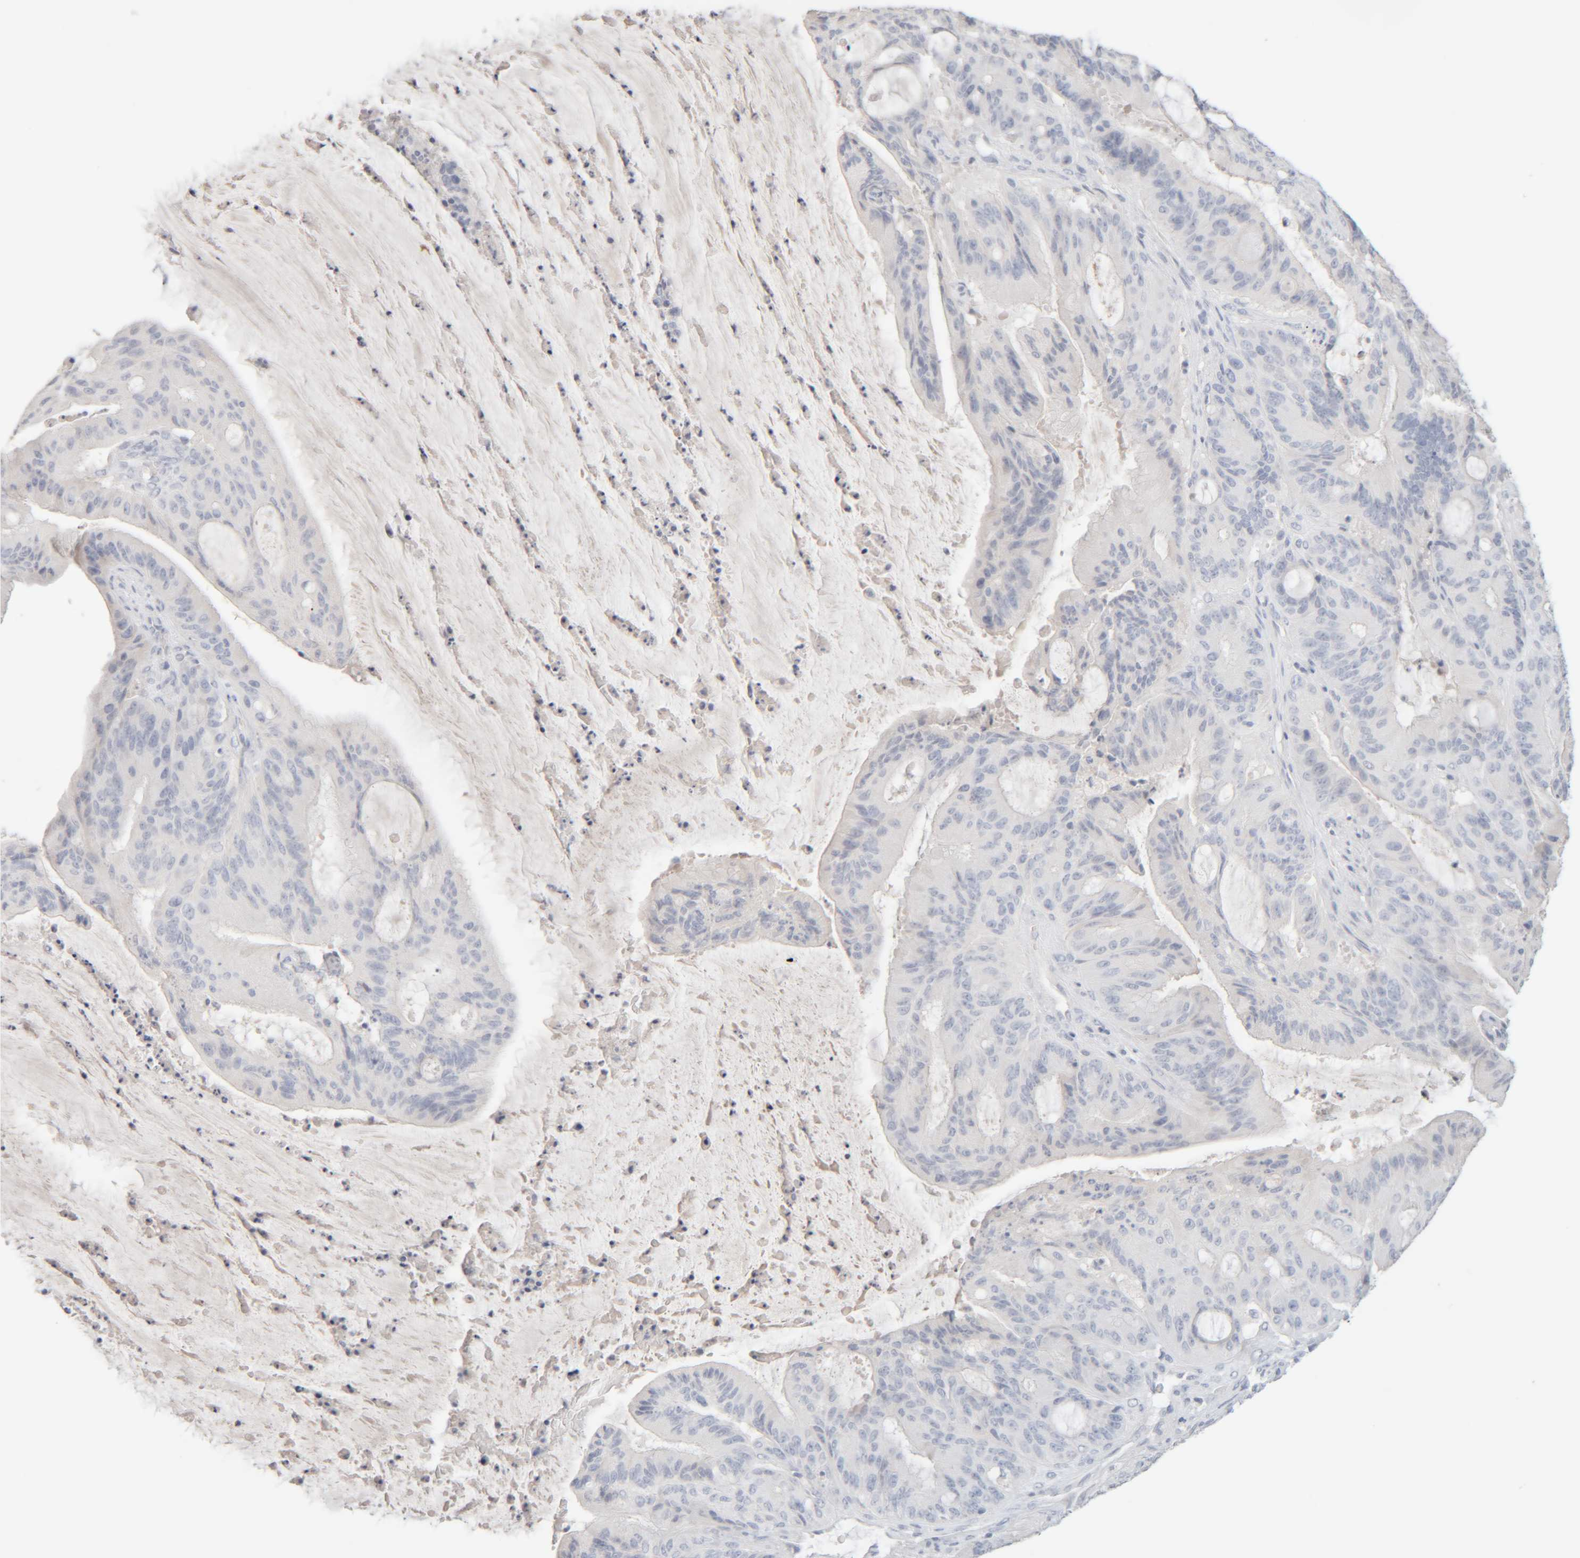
{"staining": {"intensity": "negative", "quantity": "none", "location": "none"}, "tissue": "liver cancer", "cell_type": "Tumor cells", "image_type": "cancer", "snomed": [{"axis": "morphology", "description": "Normal tissue, NOS"}, {"axis": "morphology", "description": "Cholangiocarcinoma"}, {"axis": "topography", "description": "Liver"}, {"axis": "topography", "description": "Peripheral nerve tissue"}], "caption": "Immunohistochemical staining of liver cholangiocarcinoma reveals no significant positivity in tumor cells.", "gene": "RIDA", "patient": {"sex": "female", "age": 73}}